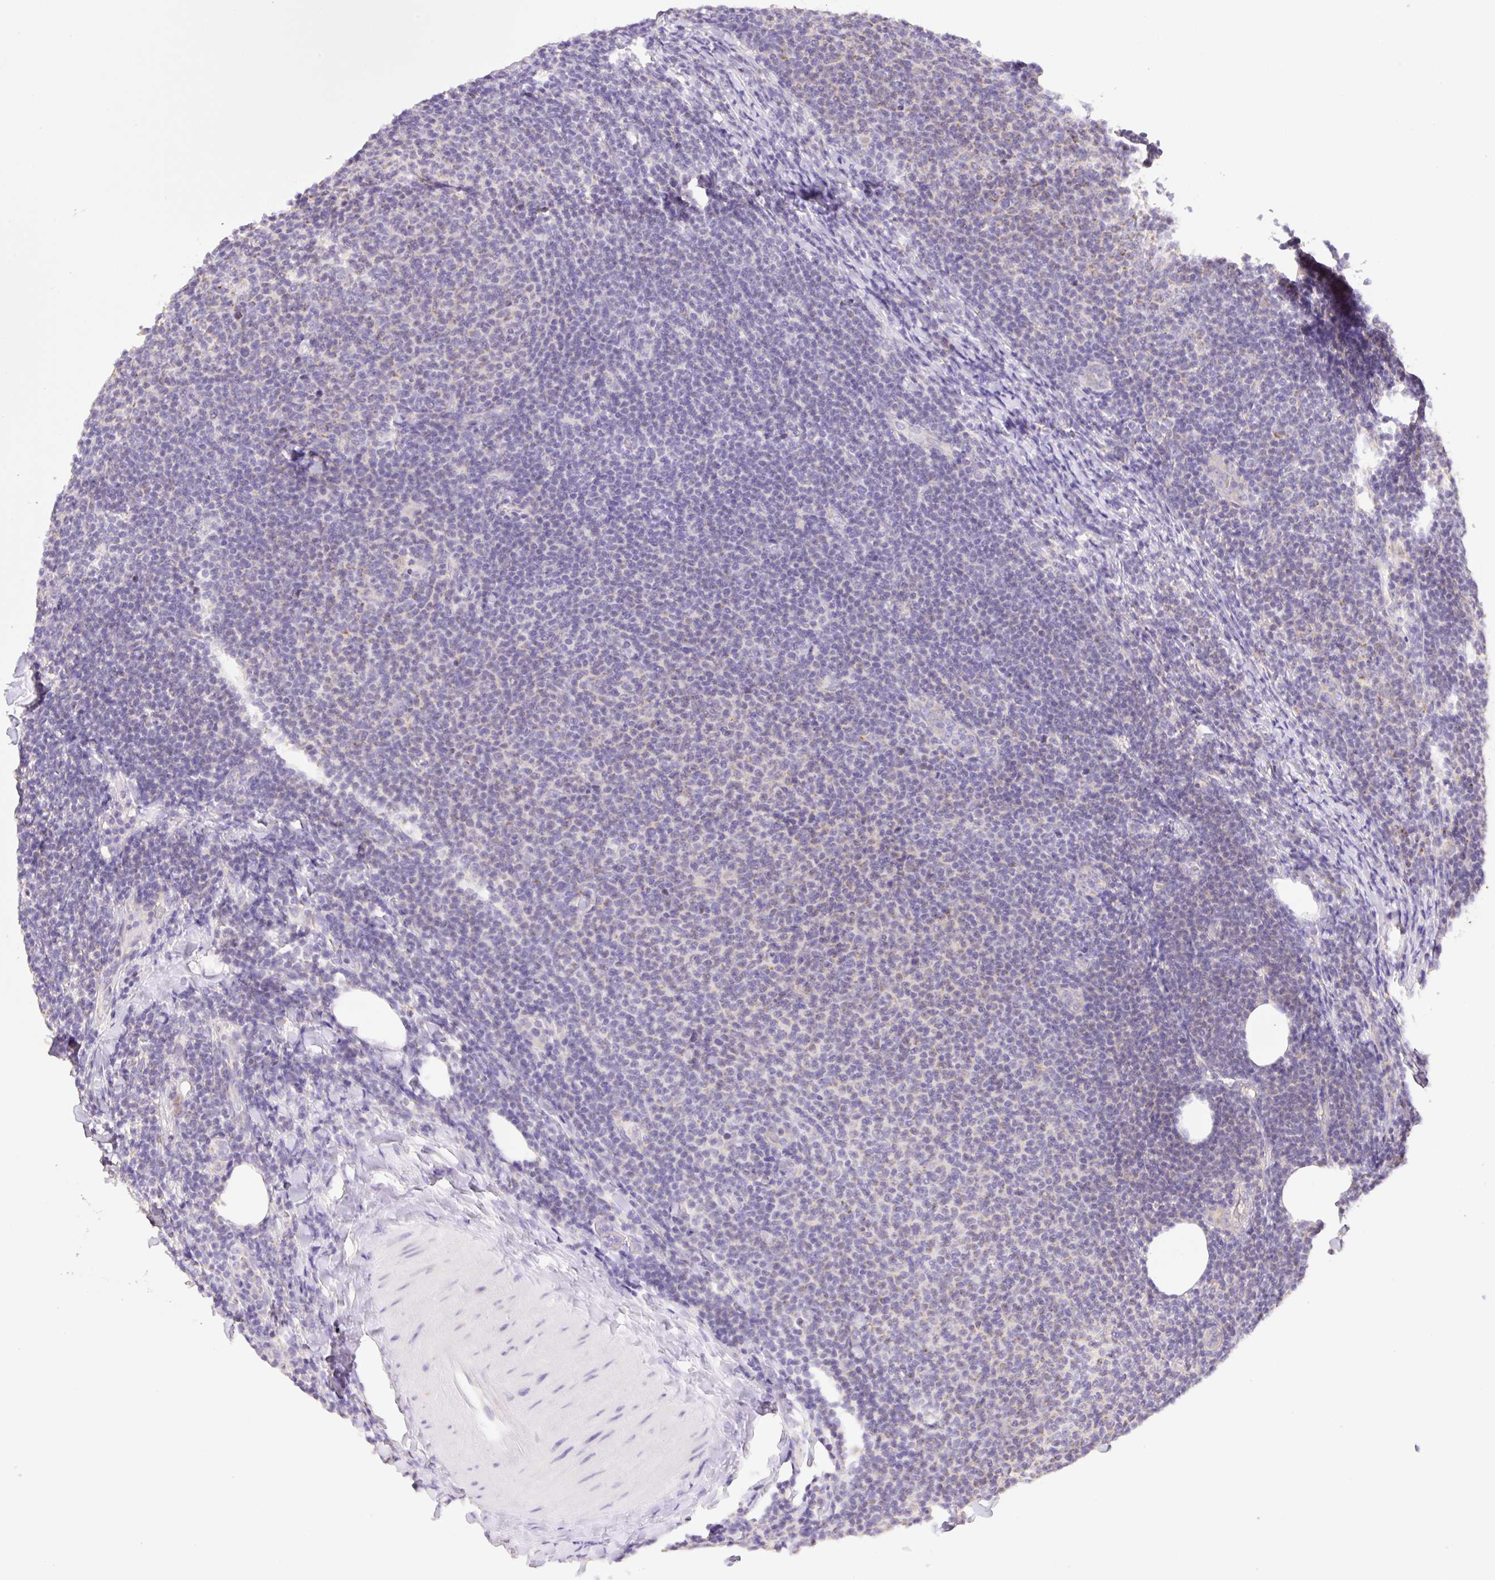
{"staining": {"intensity": "negative", "quantity": "none", "location": "none"}, "tissue": "lymphoma", "cell_type": "Tumor cells", "image_type": "cancer", "snomed": [{"axis": "morphology", "description": "Malignant lymphoma, non-Hodgkin's type, Low grade"}, {"axis": "topography", "description": "Lymph node"}], "caption": "Histopathology image shows no protein expression in tumor cells of lymphoma tissue. The staining was performed using DAB (3,3'-diaminobenzidine) to visualize the protein expression in brown, while the nuclei were stained in blue with hematoxylin (Magnification: 20x).", "gene": "COPZ2", "patient": {"sex": "male", "age": 66}}